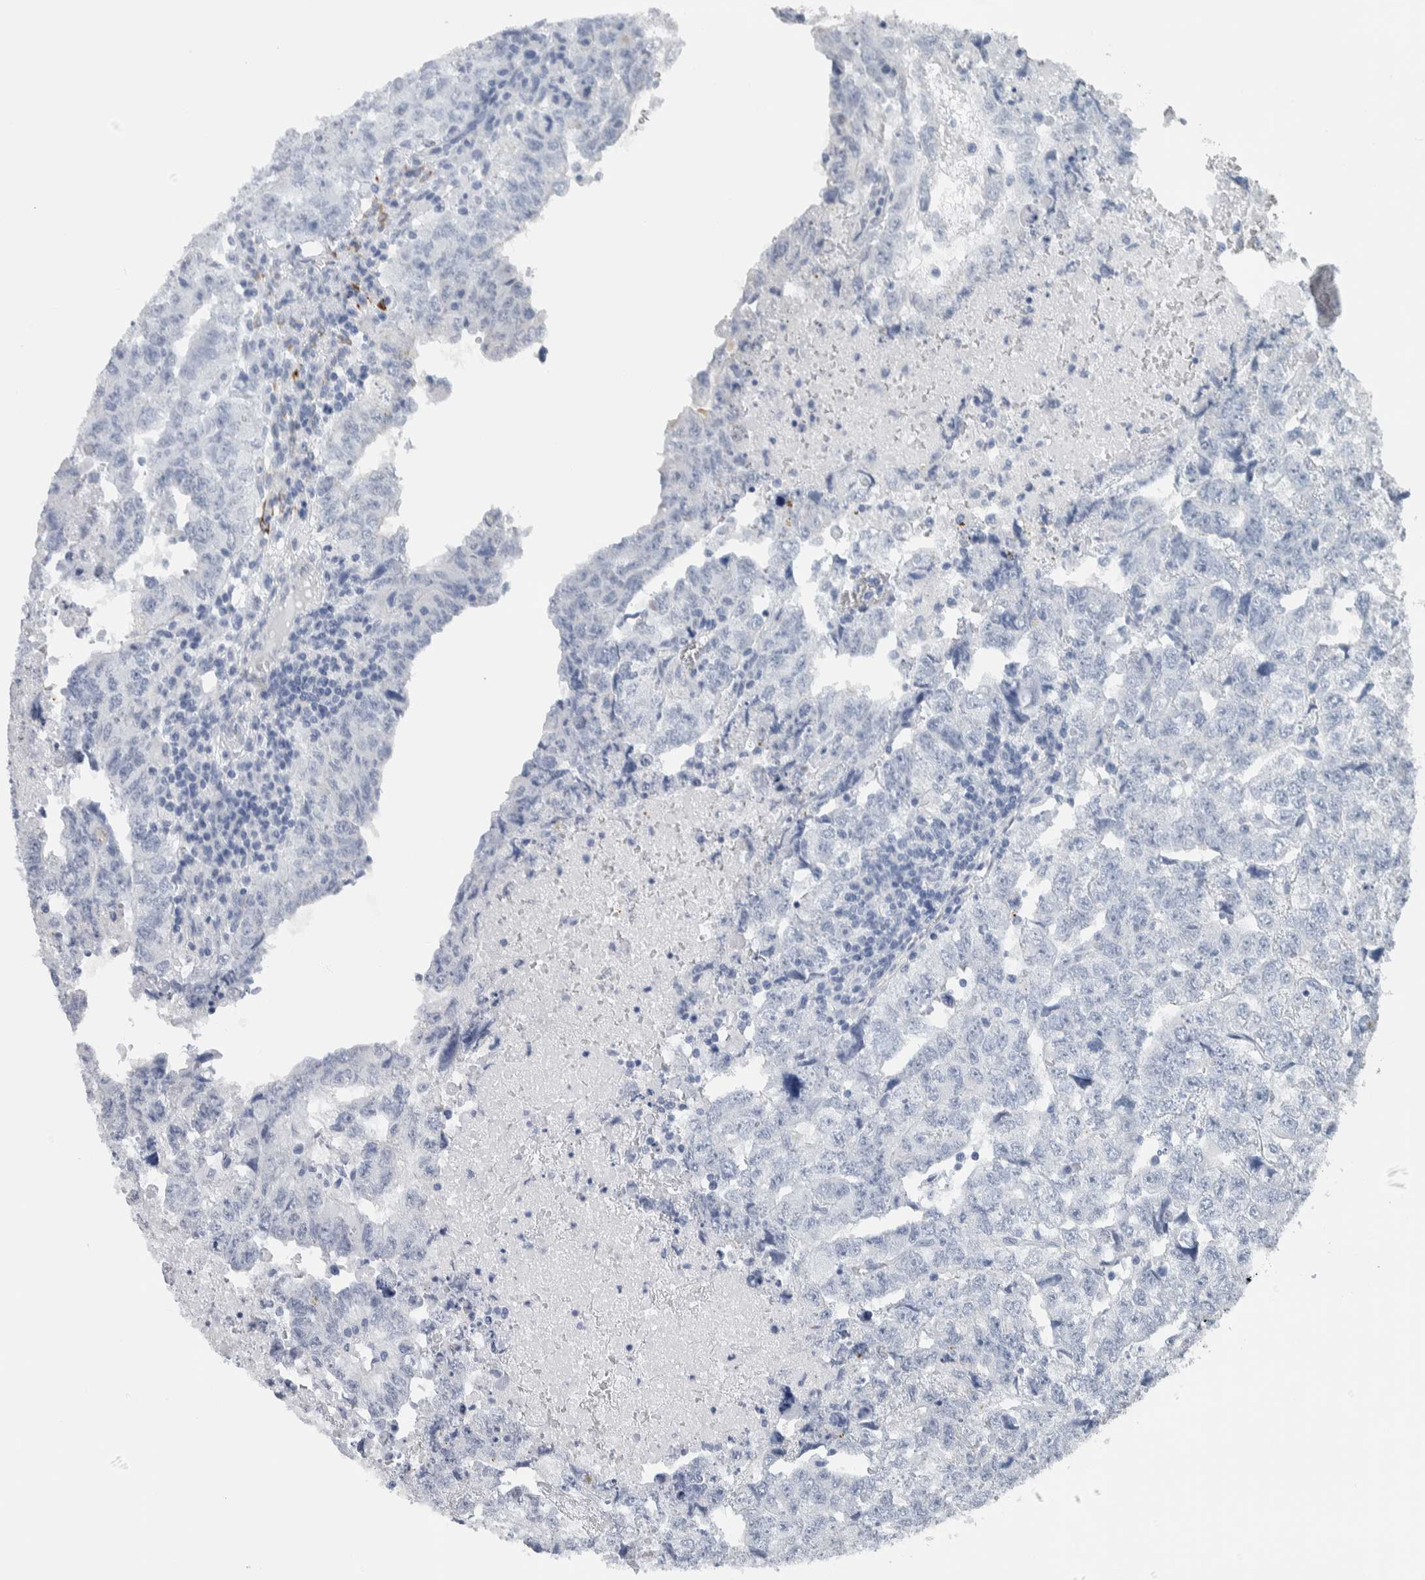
{"staining": {"intensity": "negative", "quantity": "none", "location": "none"}, "tissue": "testis cancer", "cell_type": "Tumor cells", "image_type": "cancer", "snomed": [{"axis": "morphology", "description": "Carcinoma, Embryonal, NOS"}, {"axis": "topography", "description": "Testis"}], "caption": "This is an immunohistochemistry (IHC) image of testis cancer (embryonal carcinoma). There is no expression in tumor cells.", "gene": "NEFM", "patient": {"sex": "male", "age": 36}}